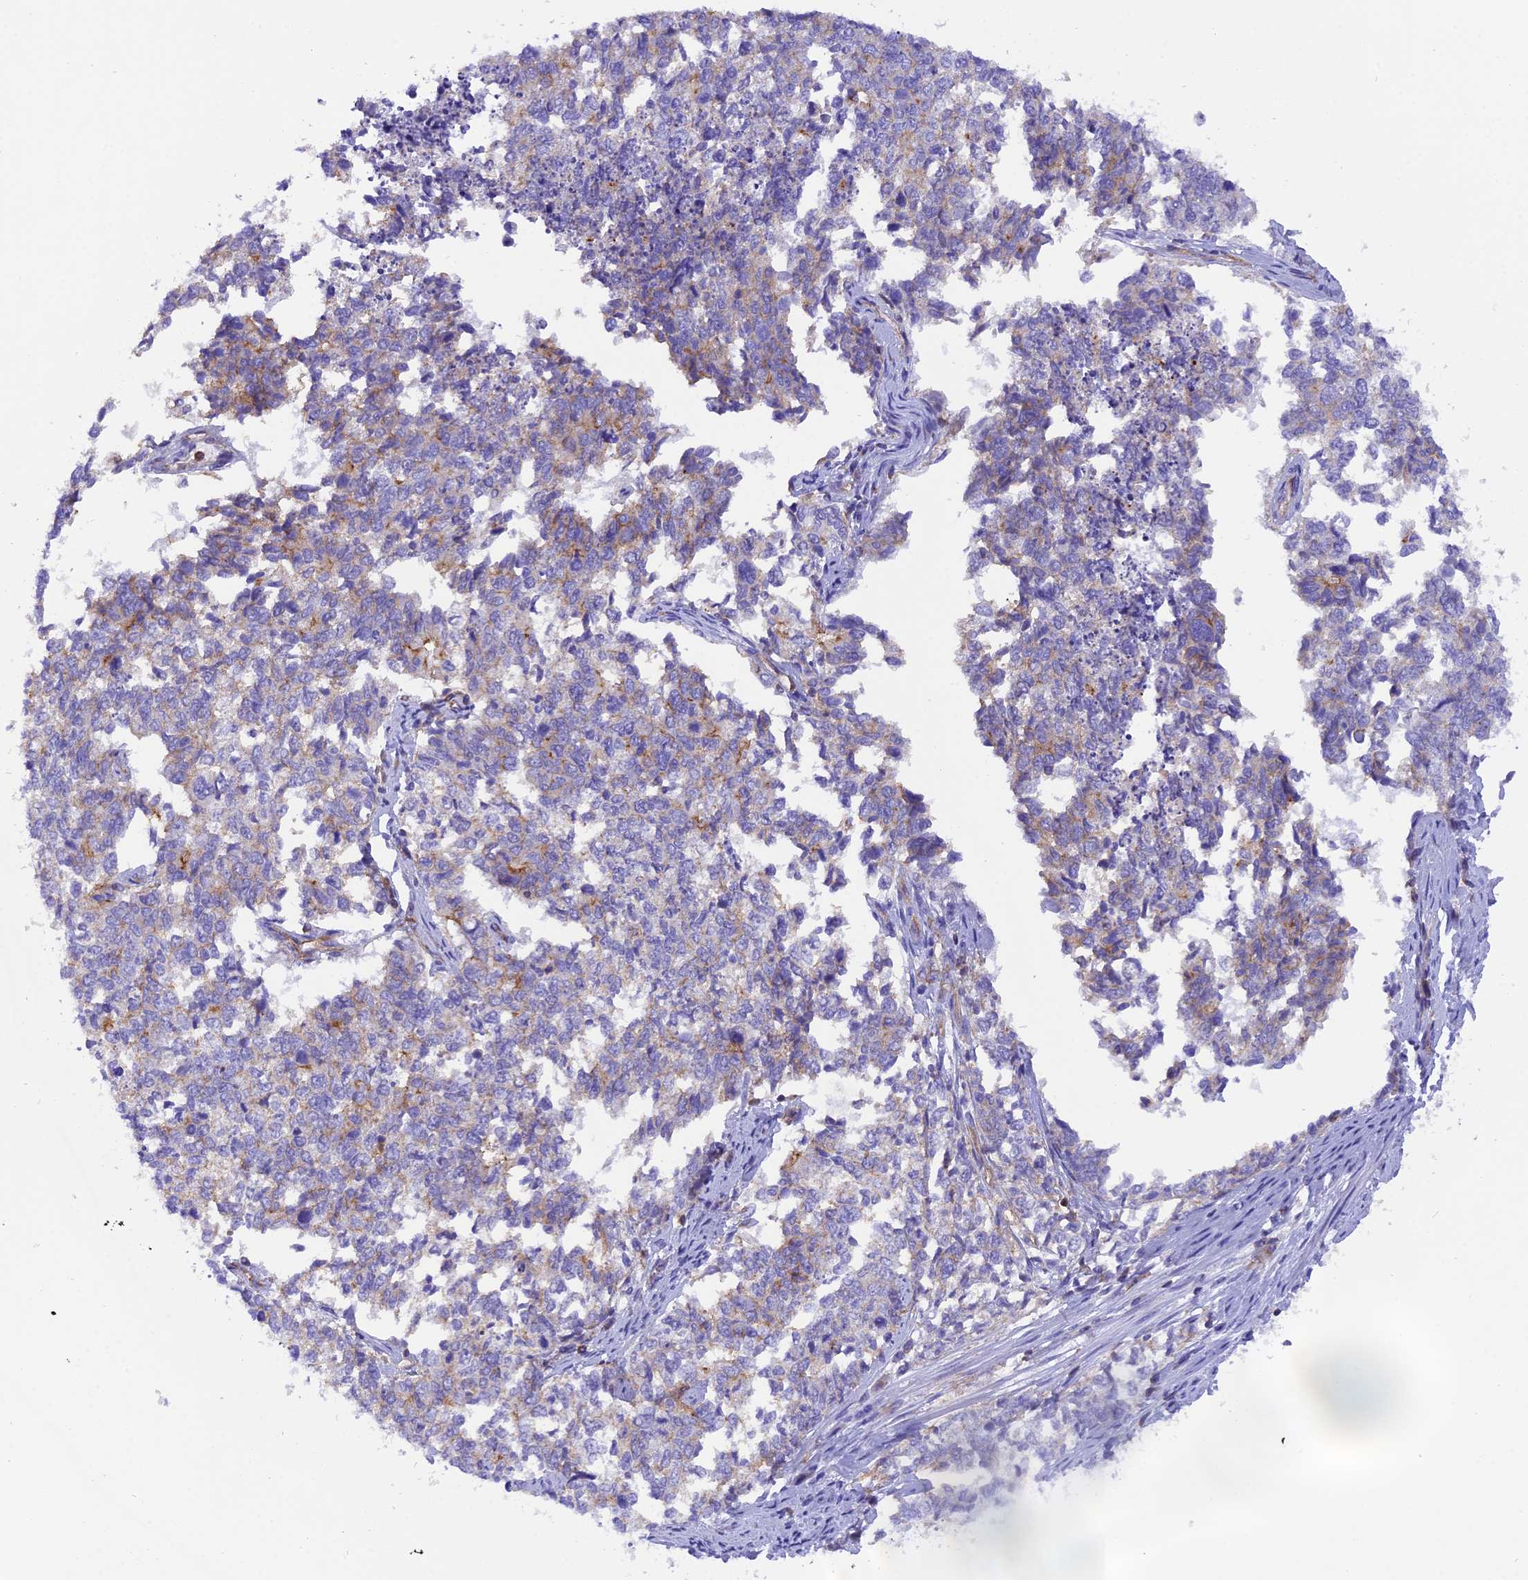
{"staining": {"intensity": "negative", "quantity": "none", "location": "none"}, "tissue": "cervical cancer", "cell_type": "Tumor cells", "image_type": "cancer", "snomed": [{"axis": "morphology", "description": "Squamous cell carcinoma, NOS"}, {"axis": "topography", "description": "Cervix"}], "caption": "The histopathology image demonstrates no significant staining in tumor cells of cervical cancer.", "gene": "FAM193A", "patient": {"sex": "female", "age": 63}}